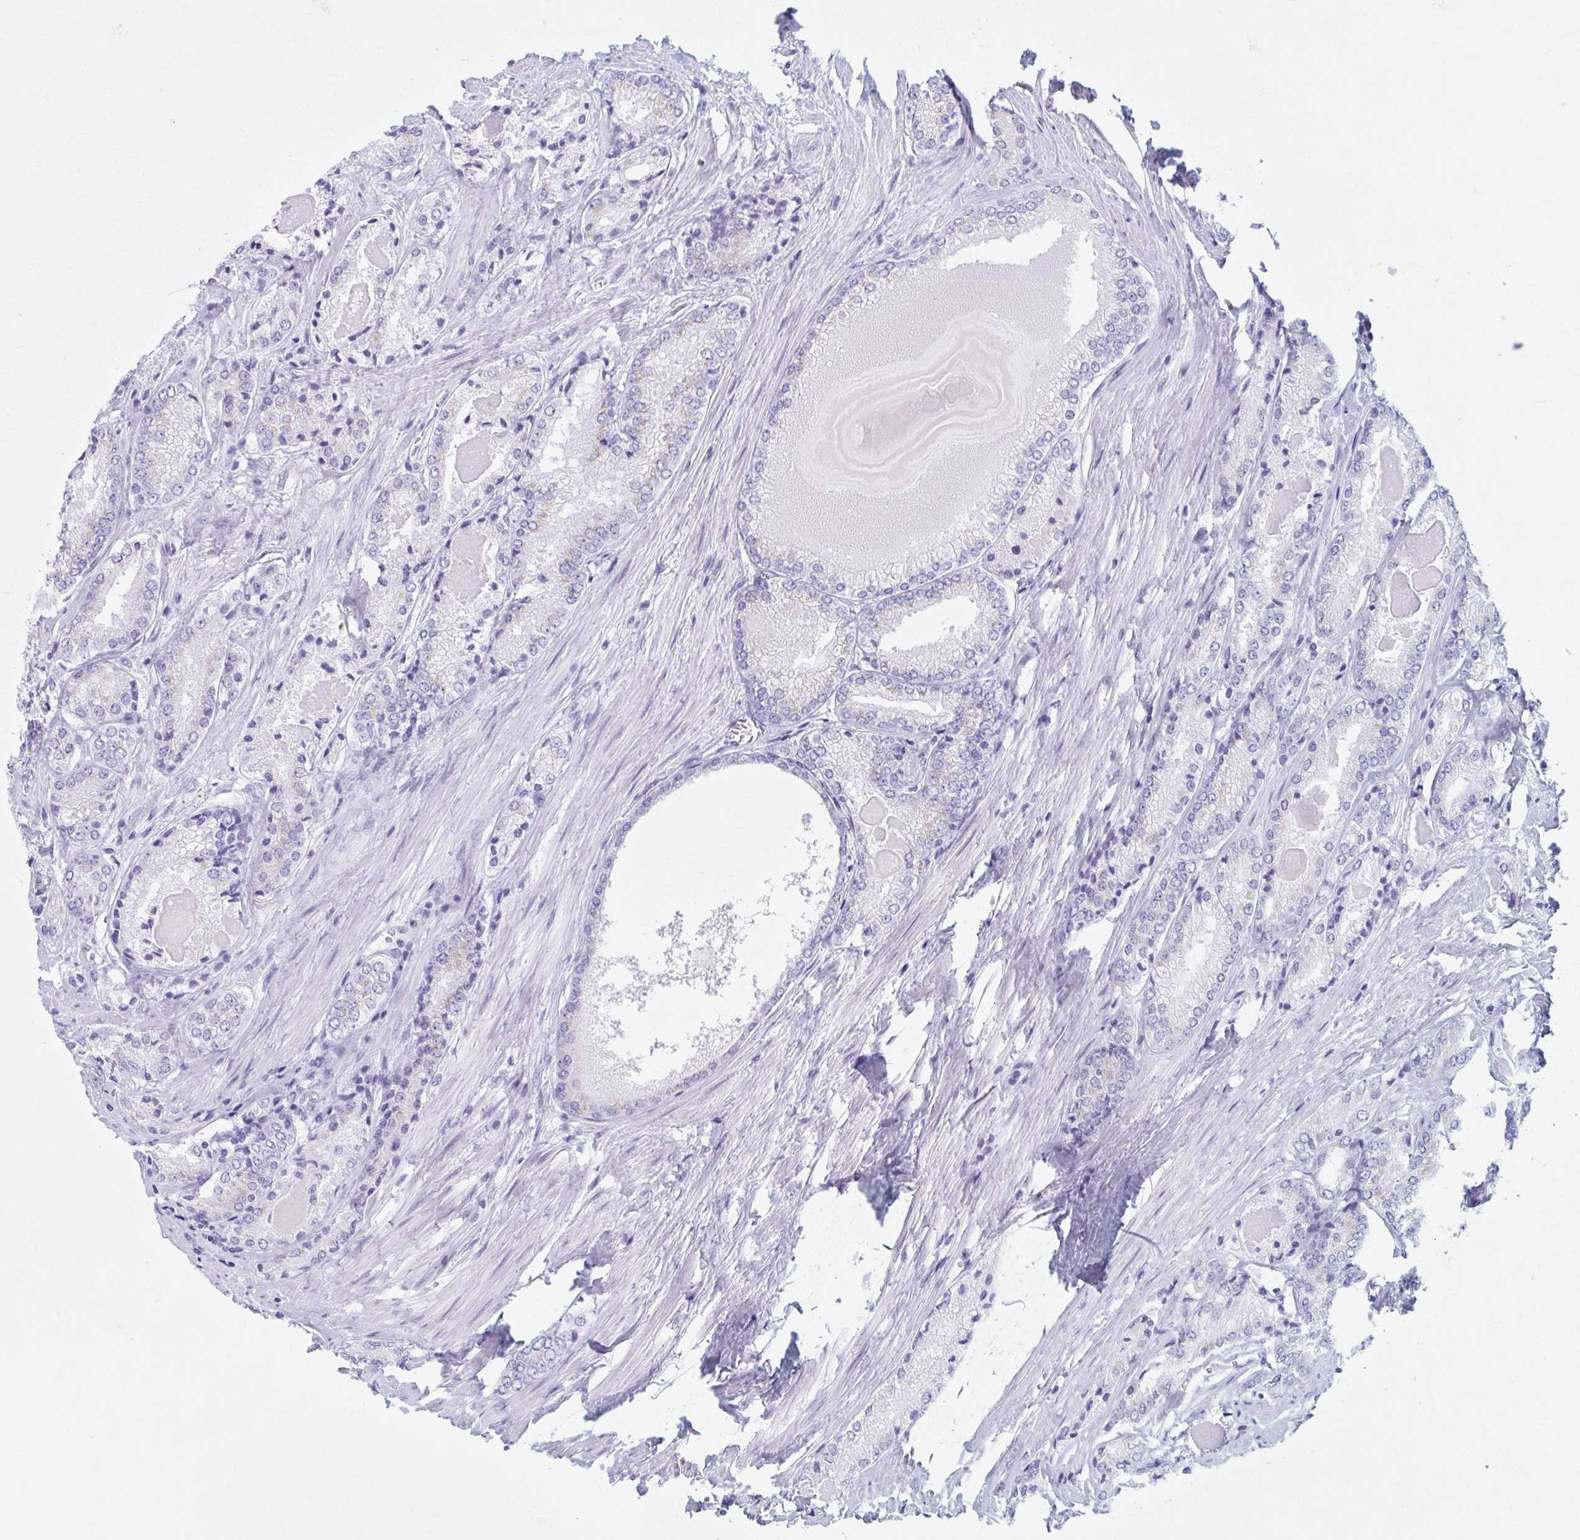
{"staining": {"intensity": "weak", "quantity": "<25%", "location": "cytoplasmic/membranous"}, "tissue": "prostate cancer", "cell_type": "Tumor cells", "image_type": "cancer", "snomed": [{"axis": "morphology", "description": "Adenocarcinoma, NOS"}, {"axis": "morphology", "description": "Adenocarcinoma, Low grade"}, {"axis": "topography", "description": "Prostate"}], "caption": "High magnification brightfield microscopy of prostate cancer stained with DAB (3,3'-diaminobenzidine) (brown) and counterstained with hematoxylin (blue): tumor cells show no significant expression. (DAB (3,3'-diaminobenzidine) immunohistochemistry, high magnification).", "gene": "KCNE2", "patient": {"sex": "male", "age": 68}}